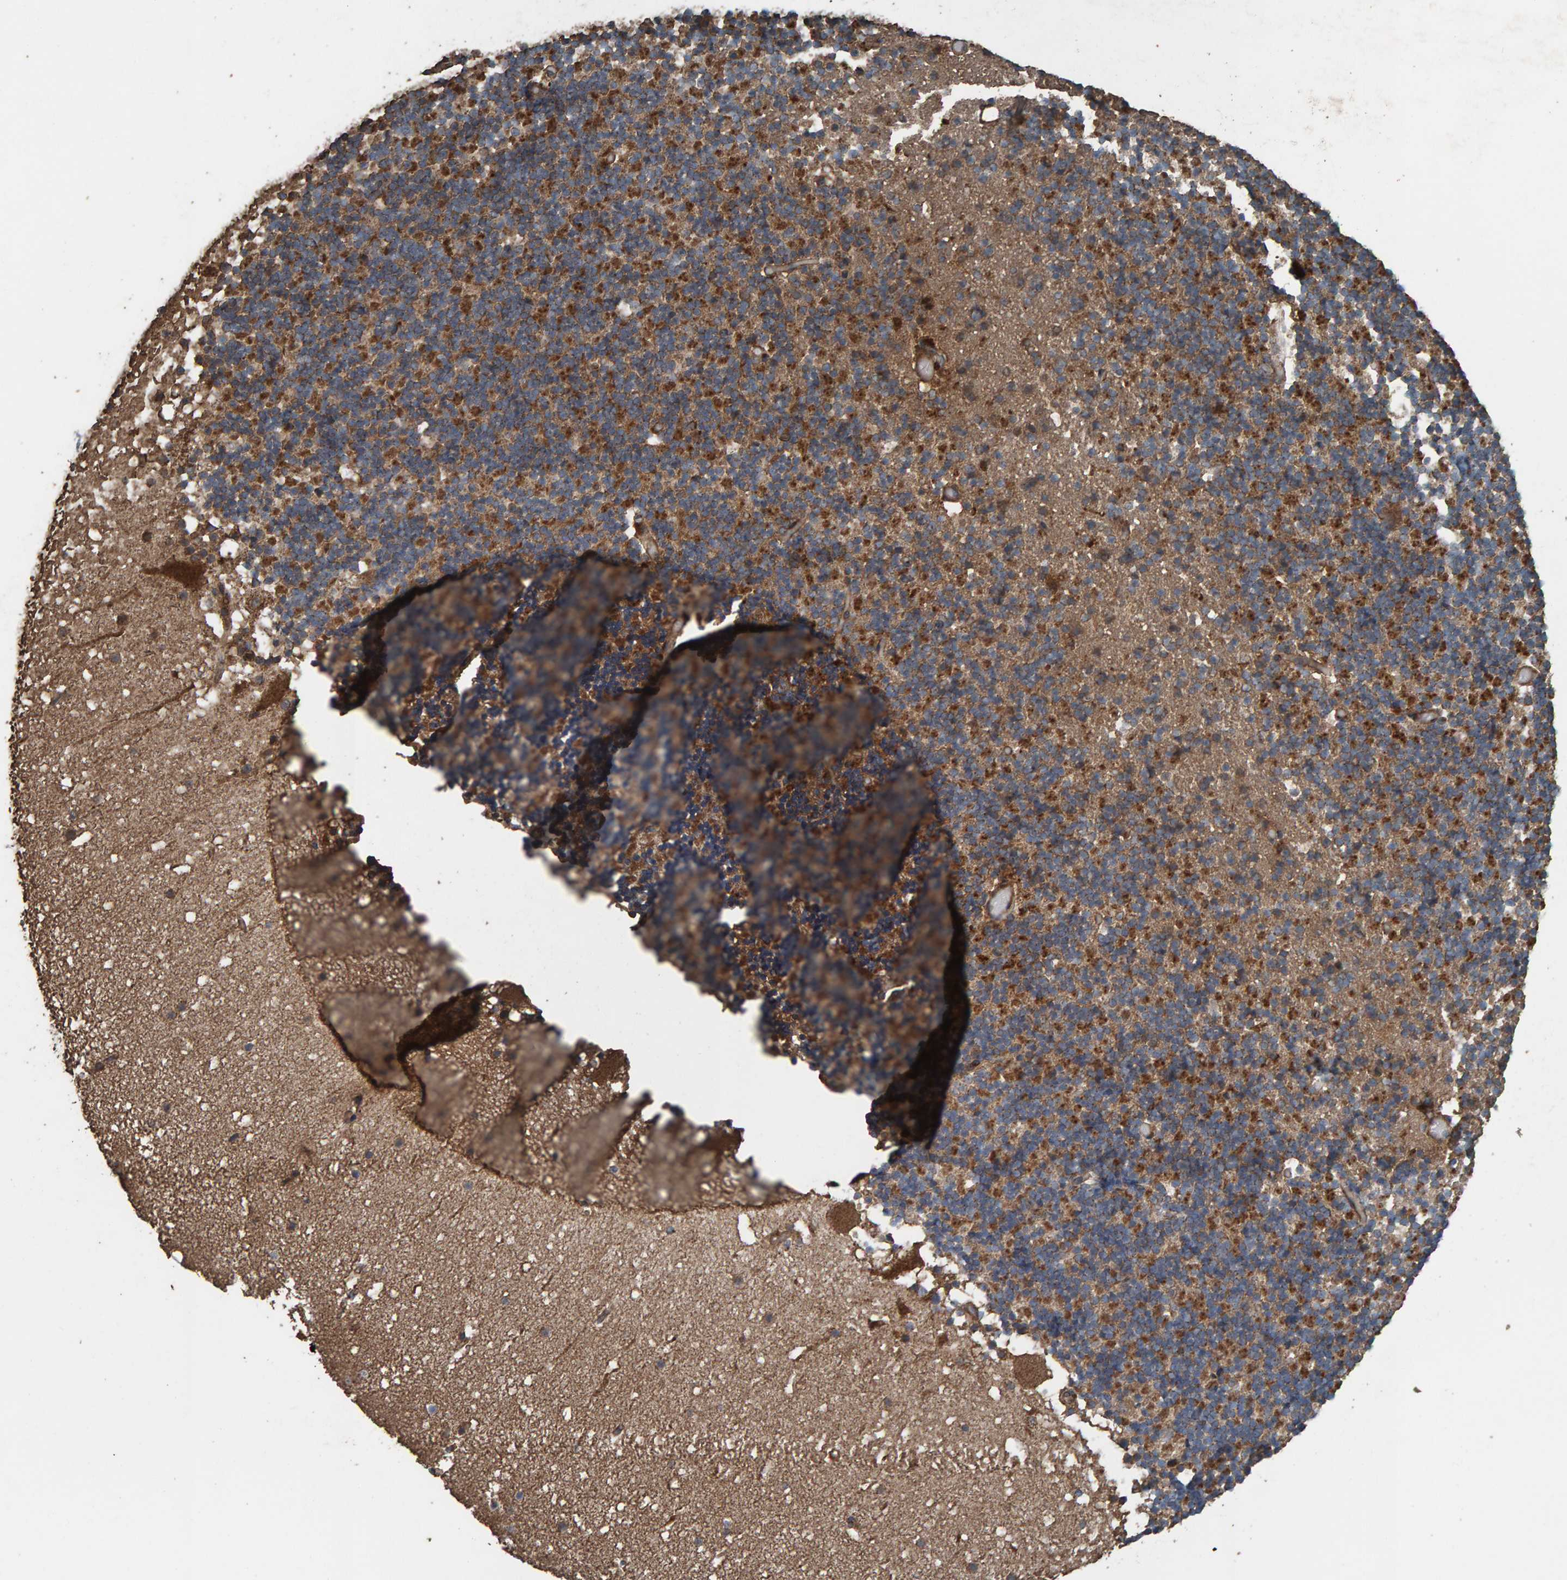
{"staining": {"intensity": "strong", "quantity": "25%-75%", "location": "cytoplasmic/membranous"}, "tissue": "cerebellum", "cell_type": "Cells in granular layer", "image_type": "normal", "snomed": [{"axis": "morphology", "description": "Normal tissue, NOS"}, {"axis": "topography", "description": "Cerebellum"}], "caption": "Immunohistochemistry staining of benign cerebellum, which reveals high levels of strong cytoplasmic/membranous staining in approximately 25%-75% of cells in granular layer indicating strong cytoplasmic/membranous protein positivity. The staining was performed using DAB (brown) for protein detection and nuclei were counterstained in hematoxylin (blue).", "gene": "DUS1L", "patient": {"sex": "male", "age": 57}}